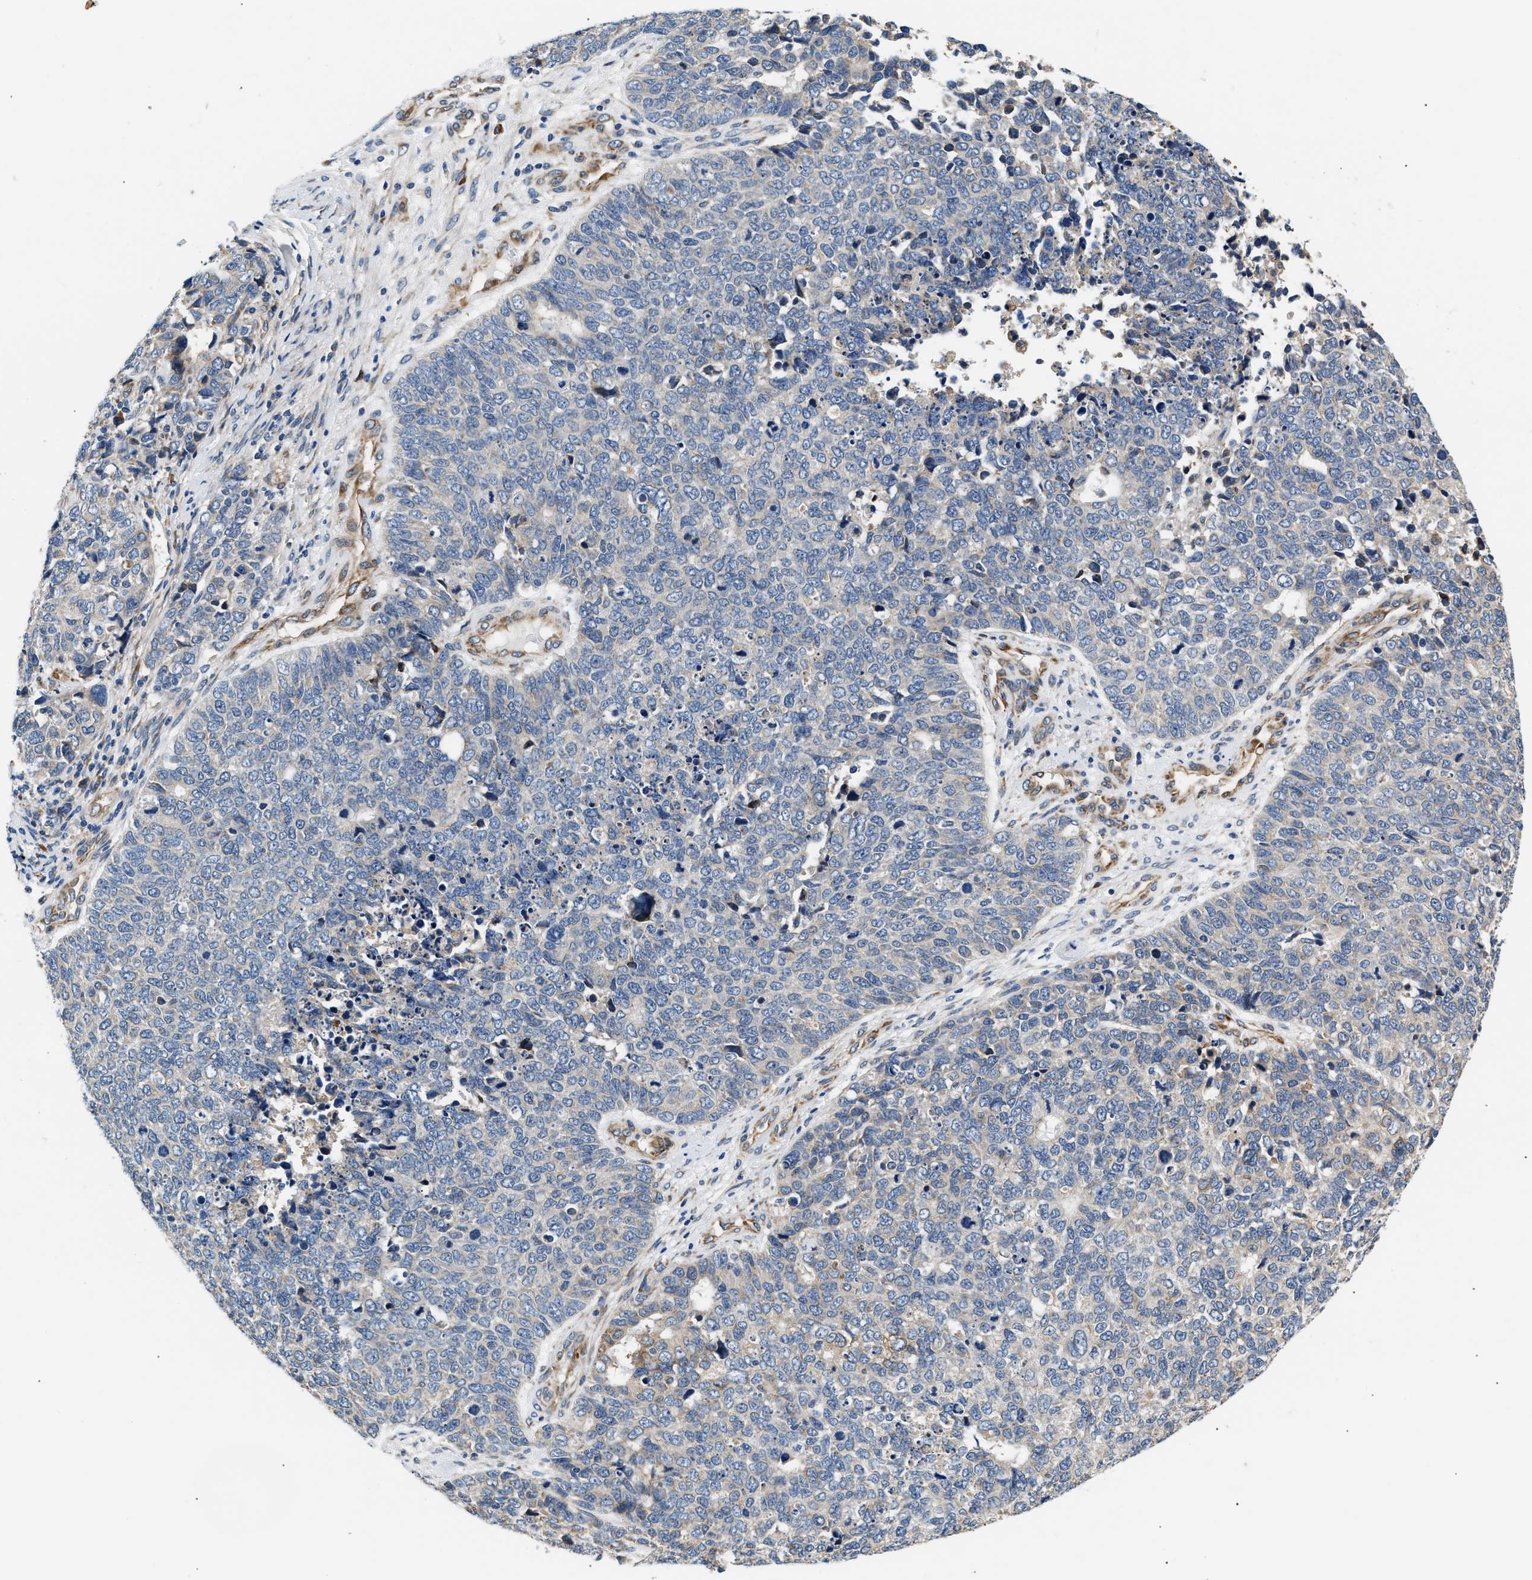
{"staining": {"intensity": "negative", "quantity": "none", "location": "none"}, "tissue": "cervical cancer", "cell_type": "Tumor cells", "image_type": "cancer", "snomed": [{"axis": "morphology", "description": "Squamous cell carcinoma, NOS"}, {"axis": "topography", "description": "Cervix"}], "caption": "Immunohistochemistry of human squamous cell carcinoma (cervical) demonstrates no staining in tumor cells.", "gene": "IFT74", "patient": {"sex": "female", "age": 63}}